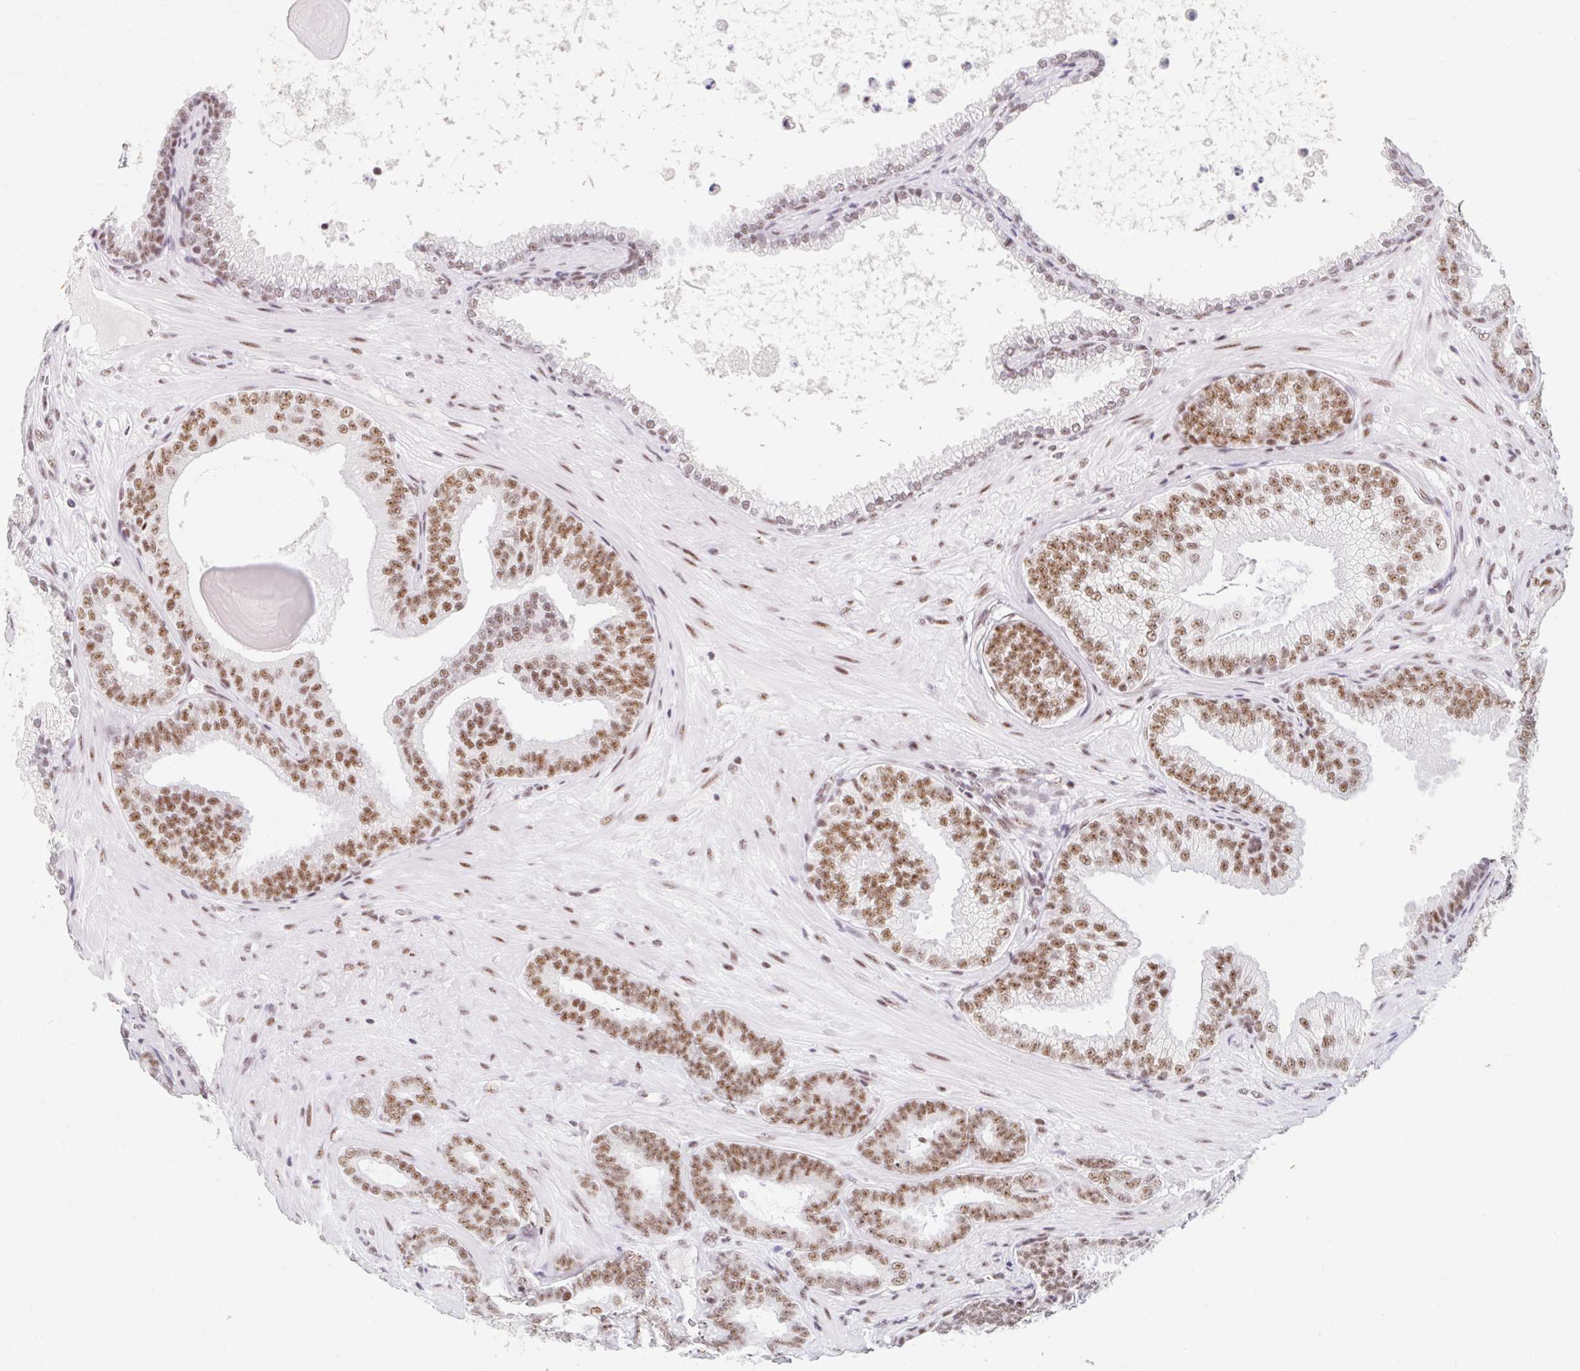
{"staining": {"intensity": "moderate", "quantity": ">75%", "location": "nuclear"}, "tissue": "prostate cancer", "cell_type": "Tumor cells", "image_type": "cancer", "snomed": [{"axis": "morphology", "description": "Adenocarcinoma, Low grade"}, {"axis": "topography", "description": "Prostate"}], "caption": "The micrograph reveals staining of prostate cancer (adenocarcinoma (low-grade)), revealing moderate nuclear protein expression (brown color) within tumor cells. The staining was performed using DAB, with brown indicating positive protein expression. Nuclei are stained blue with hematoxylin.", "gene": "SRSF10", "patient": {"sex": "male", "age": 61}}